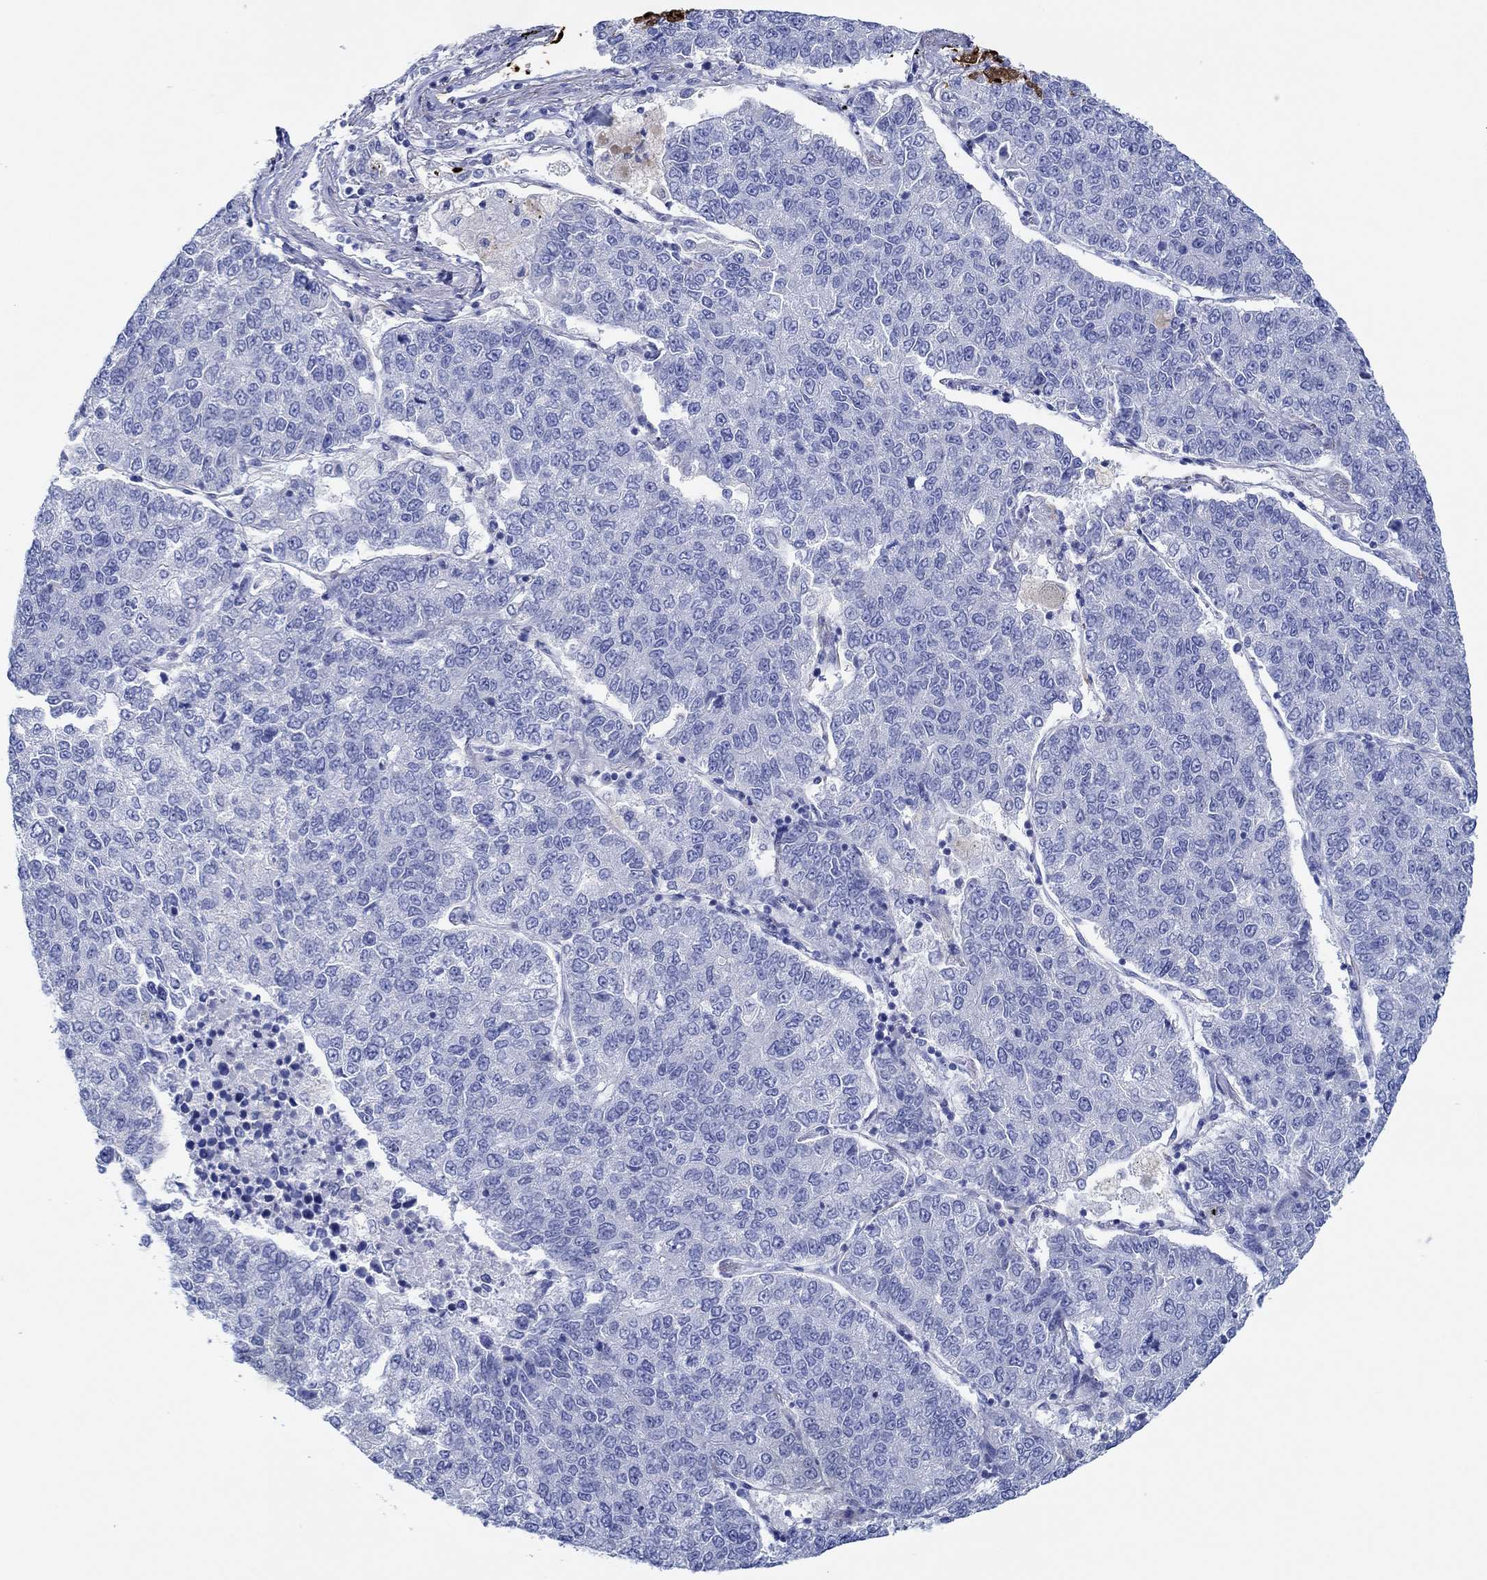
{"staining": {"intensity": "negative", "quantity": "none", "location": "none"}, "tissue": "lung cancer", "cell_type": "Tumor cells", "image_type": "cancer", "snomed": [{"axis": "morphology", "description": "Adenocarcinoma, NOS"}, {"axis": "topography", "description": "Lung"}], "caption": "Immunohistochemistry (IHC) photomicrograph of neoplastic tissue: lung cancer stained with DAB (3,3'-diaminobenzidine) displays no significant protein expression in tumor cells.", "gene": "IGFBP6", "patient": {"sex": "male", "age": 49}}